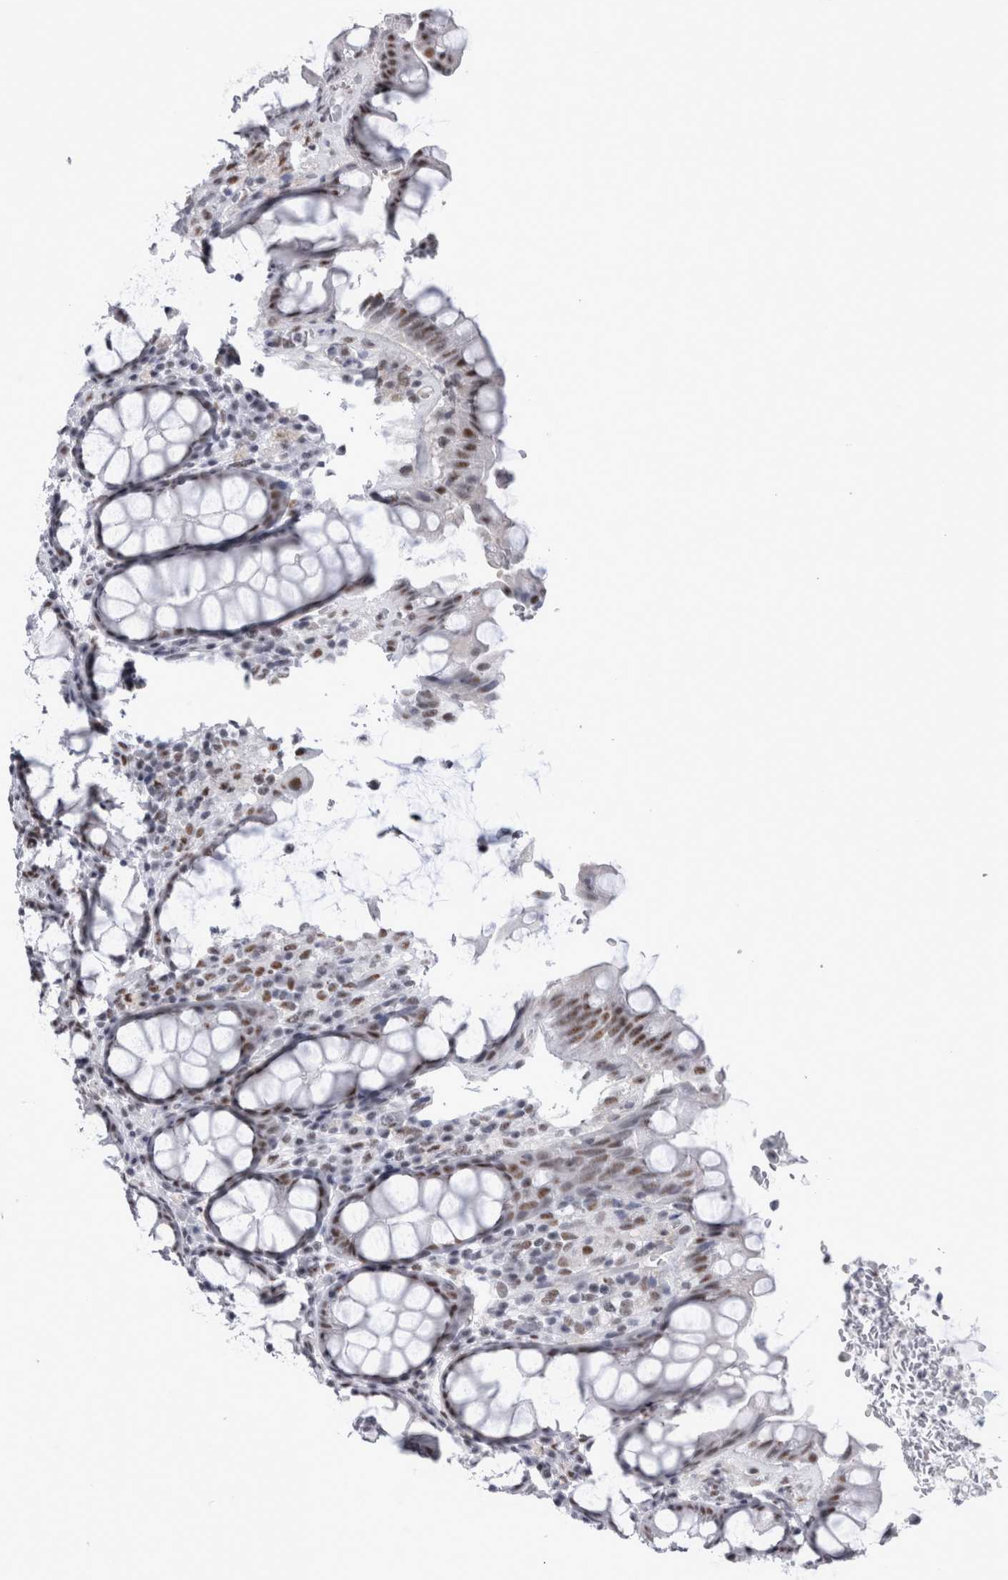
{"staining": {"intensity": "moderate", "quantity": ">75%", "location": "nuclear"}, "tissue": "rectum", "cell_type": "Glandular cells", "image_type": "normal", "snomed": [{"axis": "morphology", "description": "Normal tissue, NOS"}, {"axis": "topography", "description": "Rectum"}], "caption": "Protein staining of benign rectum shows moderate nuclear expression in about >75% of glandular cells.", "gene": "API5", "patient": {"sex": "male", "age": 64}}